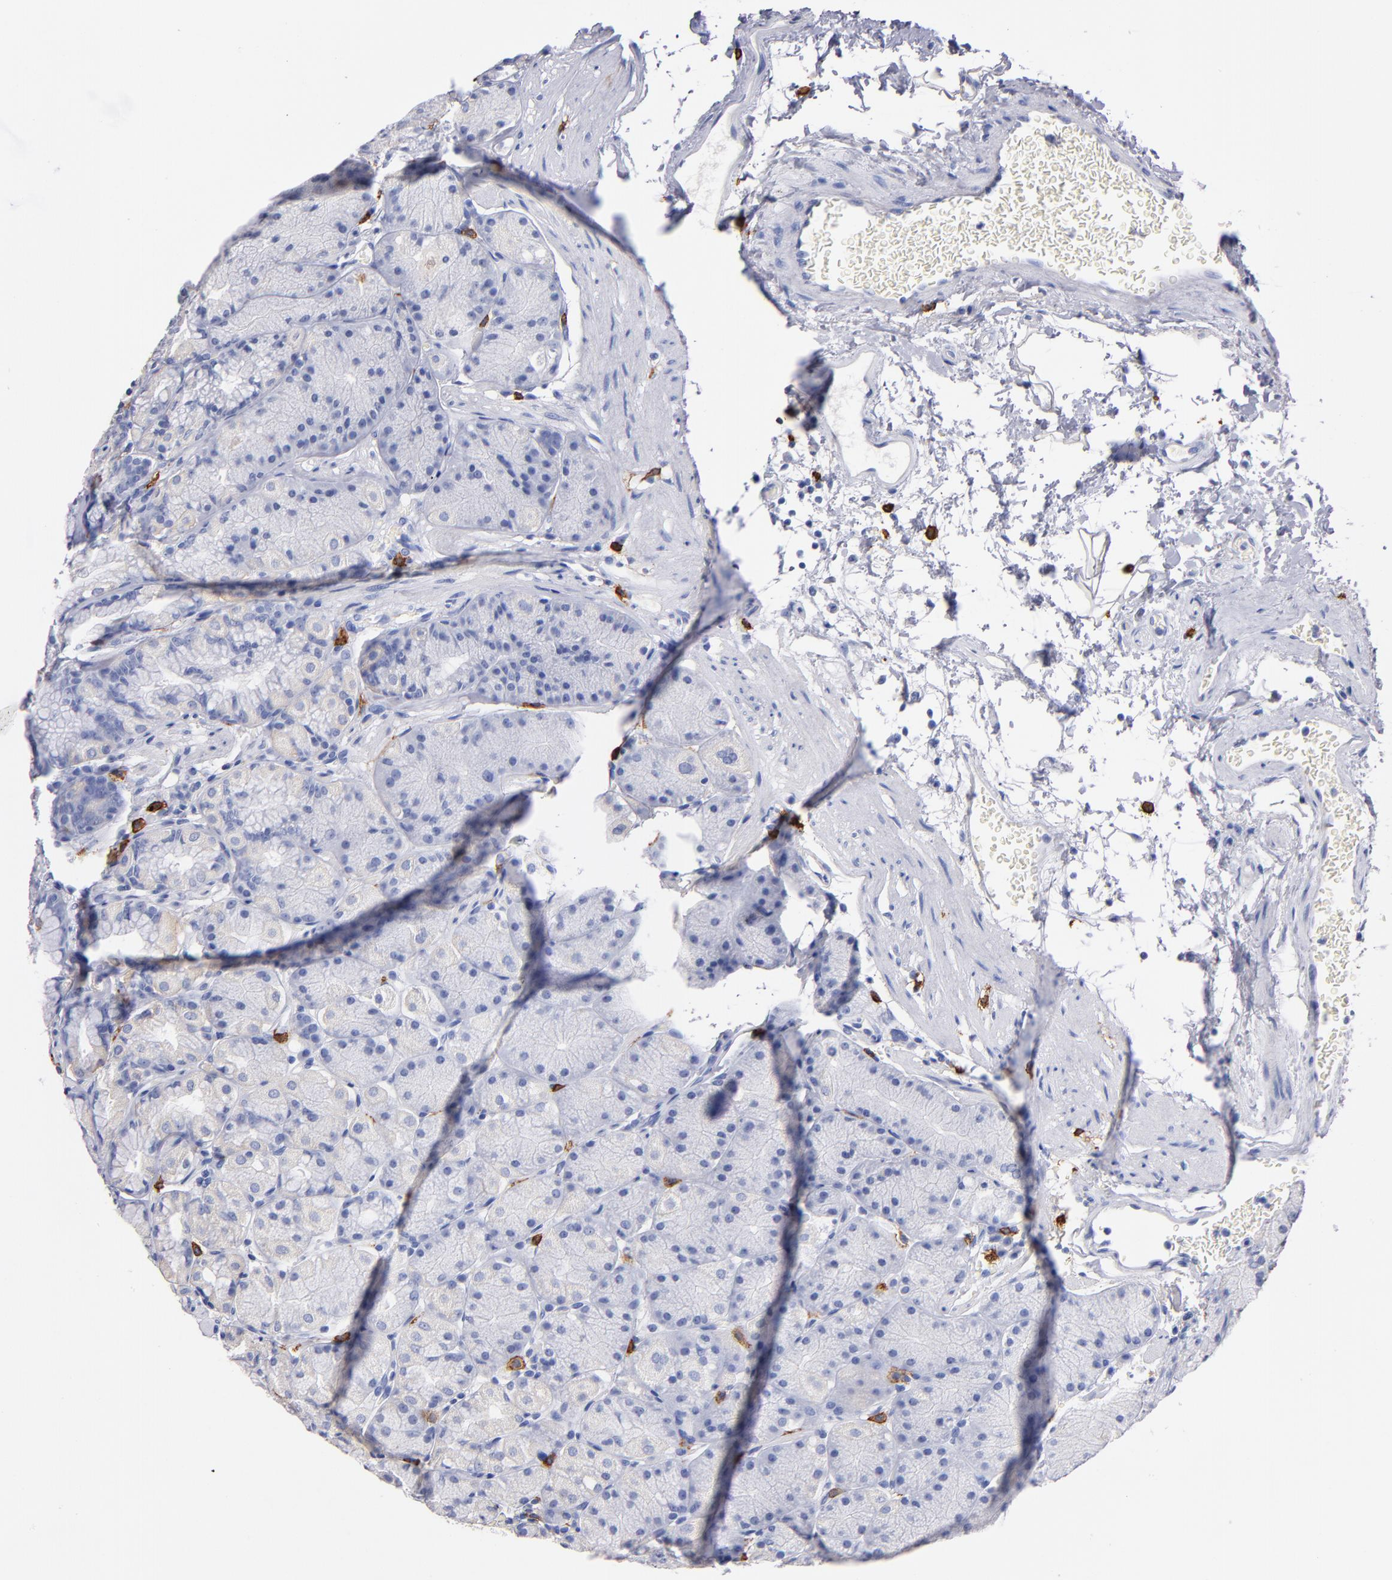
{"staining": {"intensity": "negative", "quantity": "none", "location": "none"}, "tissue": "stomach", "cell_type": "Glandular cells", "image_type": "normal", "snomed": [{"axis": "morphology", "description": "Normal tissue, NOS"}, {"axis": "topography", "description": "Stomach, upper"}, {"axis": "topography", "description": "Stomach"}], "caption": "The histopathology image reveals no staining of glandular cells in normal stomach.", "gene": "KIT", "patient": {"sex": "male", "age": 76}}